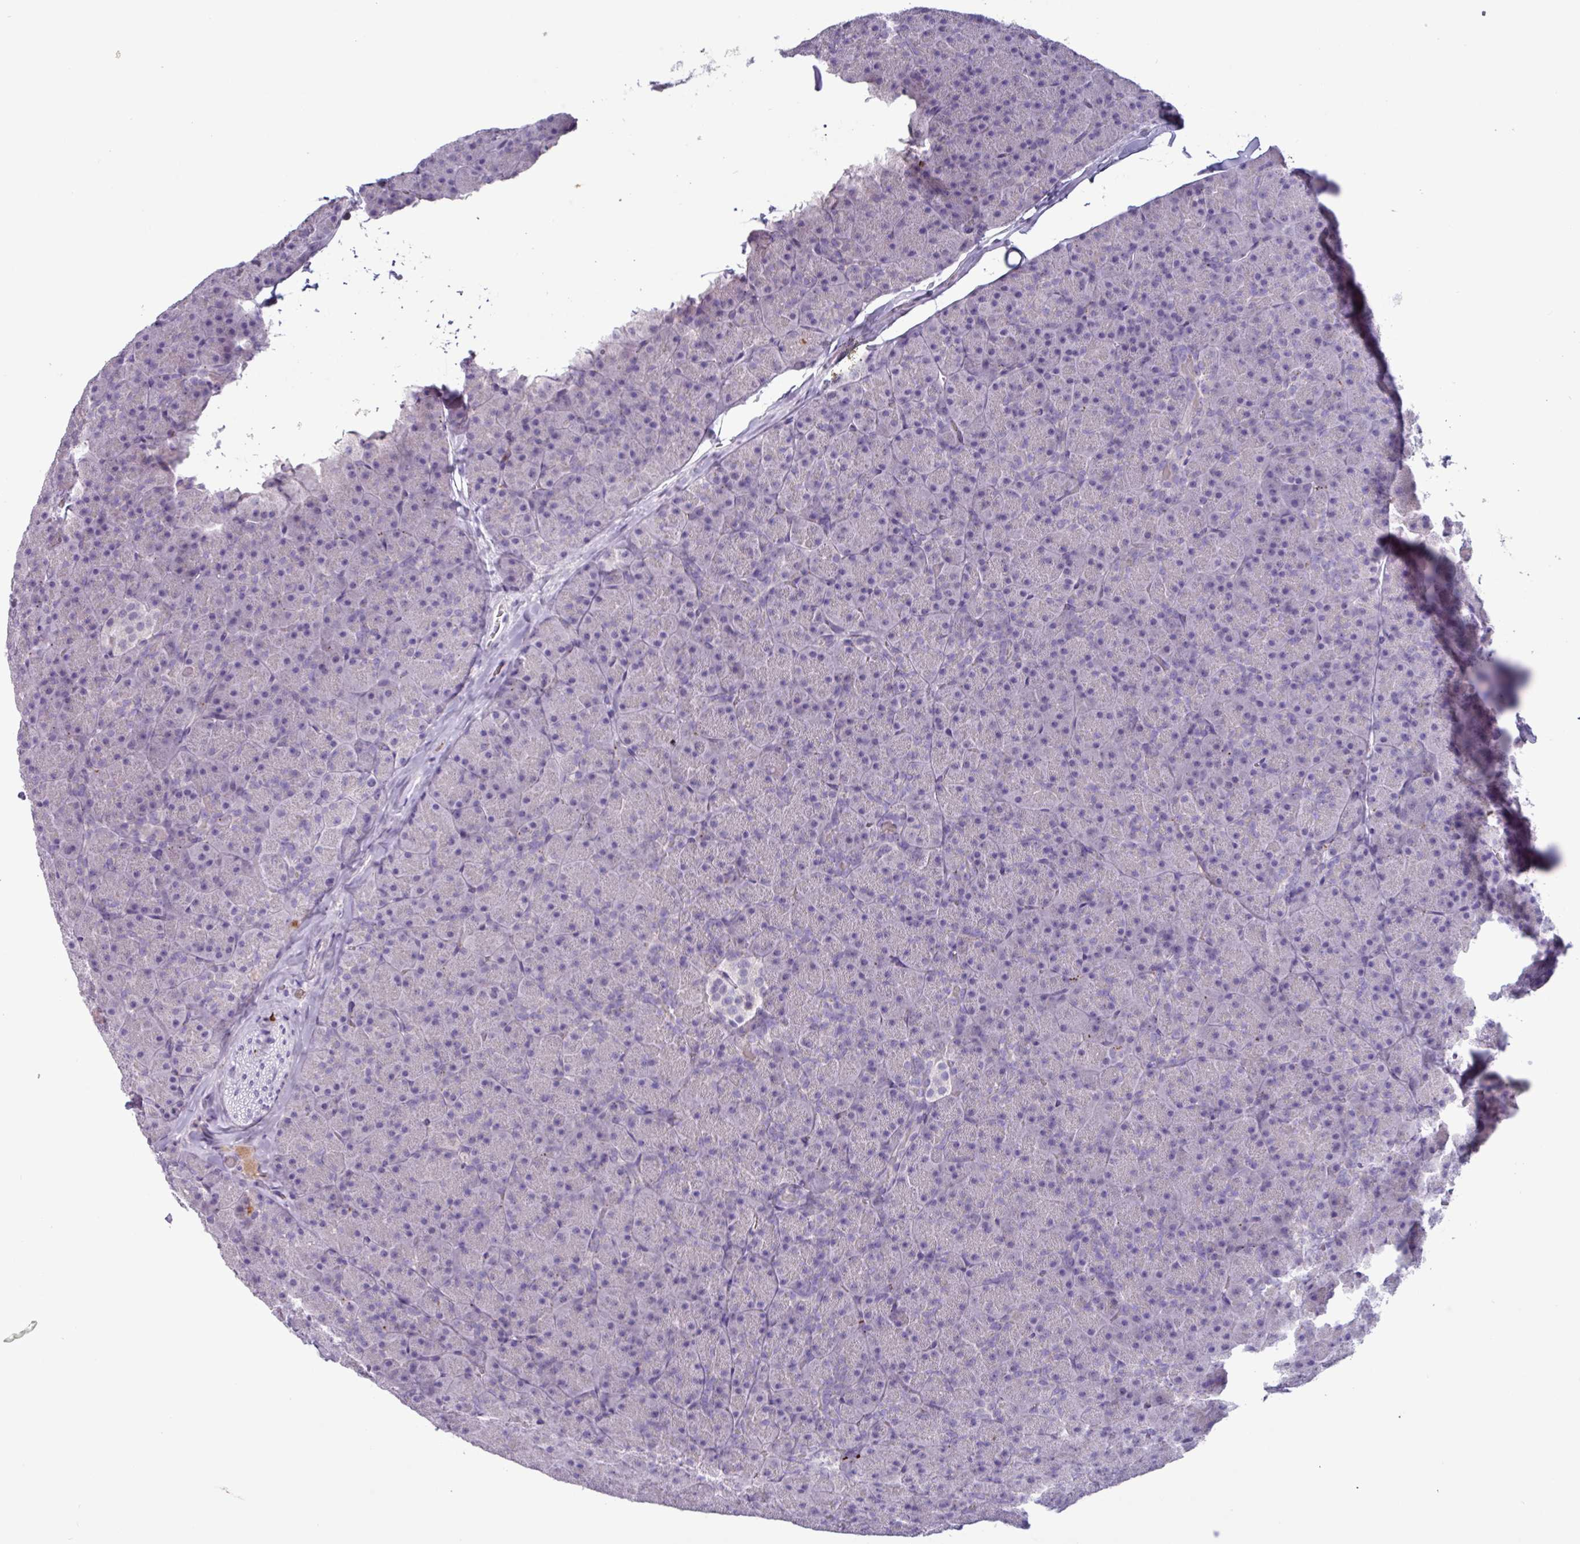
{"staining": {"intensity": "negative", "quantity": "none", "location": "none"}, "tissue": "pancreas", "cell_type": "Exocrine glandular cells", "image_type": "normal", "snomed": [{"axis": "morphology", "description": "Normal tissue, NOS"}, {"axis": "topography", "description": "Pancreas"}], "caption": "DAB (3,3'-diaminobenzidine) immunohistochemical staining of unremarkable human pancreas shows no significant expression in exocrine glandular cells. Nuclei are stained in blue.", "gene": "PLIN2", "patient": {"sex": "male", "age": 36}}